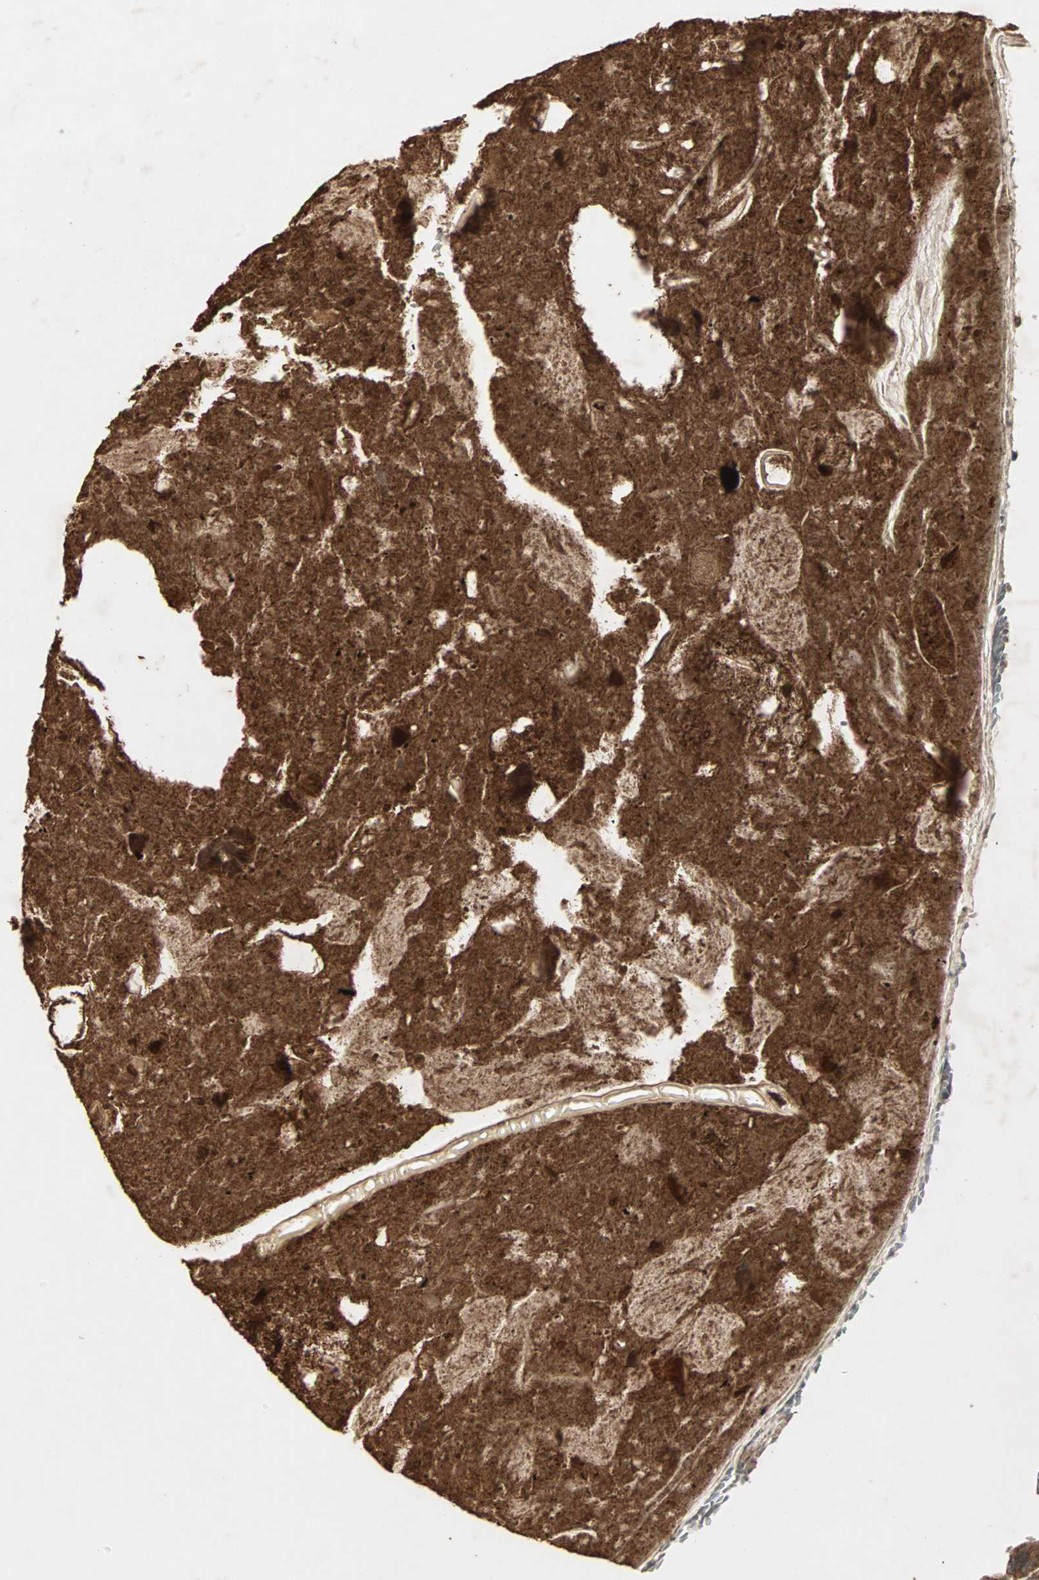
{"staining": {"intensity": "strong", "quantity": ">75%", "location": "cytoplasmic/membranous"}, "tissue": "appendix", "cell_type": "Glandular cells", "image_type": "normal", "snomed": [{"axis": "morphology", "description": "Normal tissue, NOS"}, {"axis": "topography", "description": "Appendix"}], "caption": "Unremarkable appendix demonstrates strong cytoplasmic/membranous positivity in approximately >75% of glandular cells, visualized by immunohistochemistry.", "gene": "UBAC1", "patient": {"sex": "female", "age": 10}}